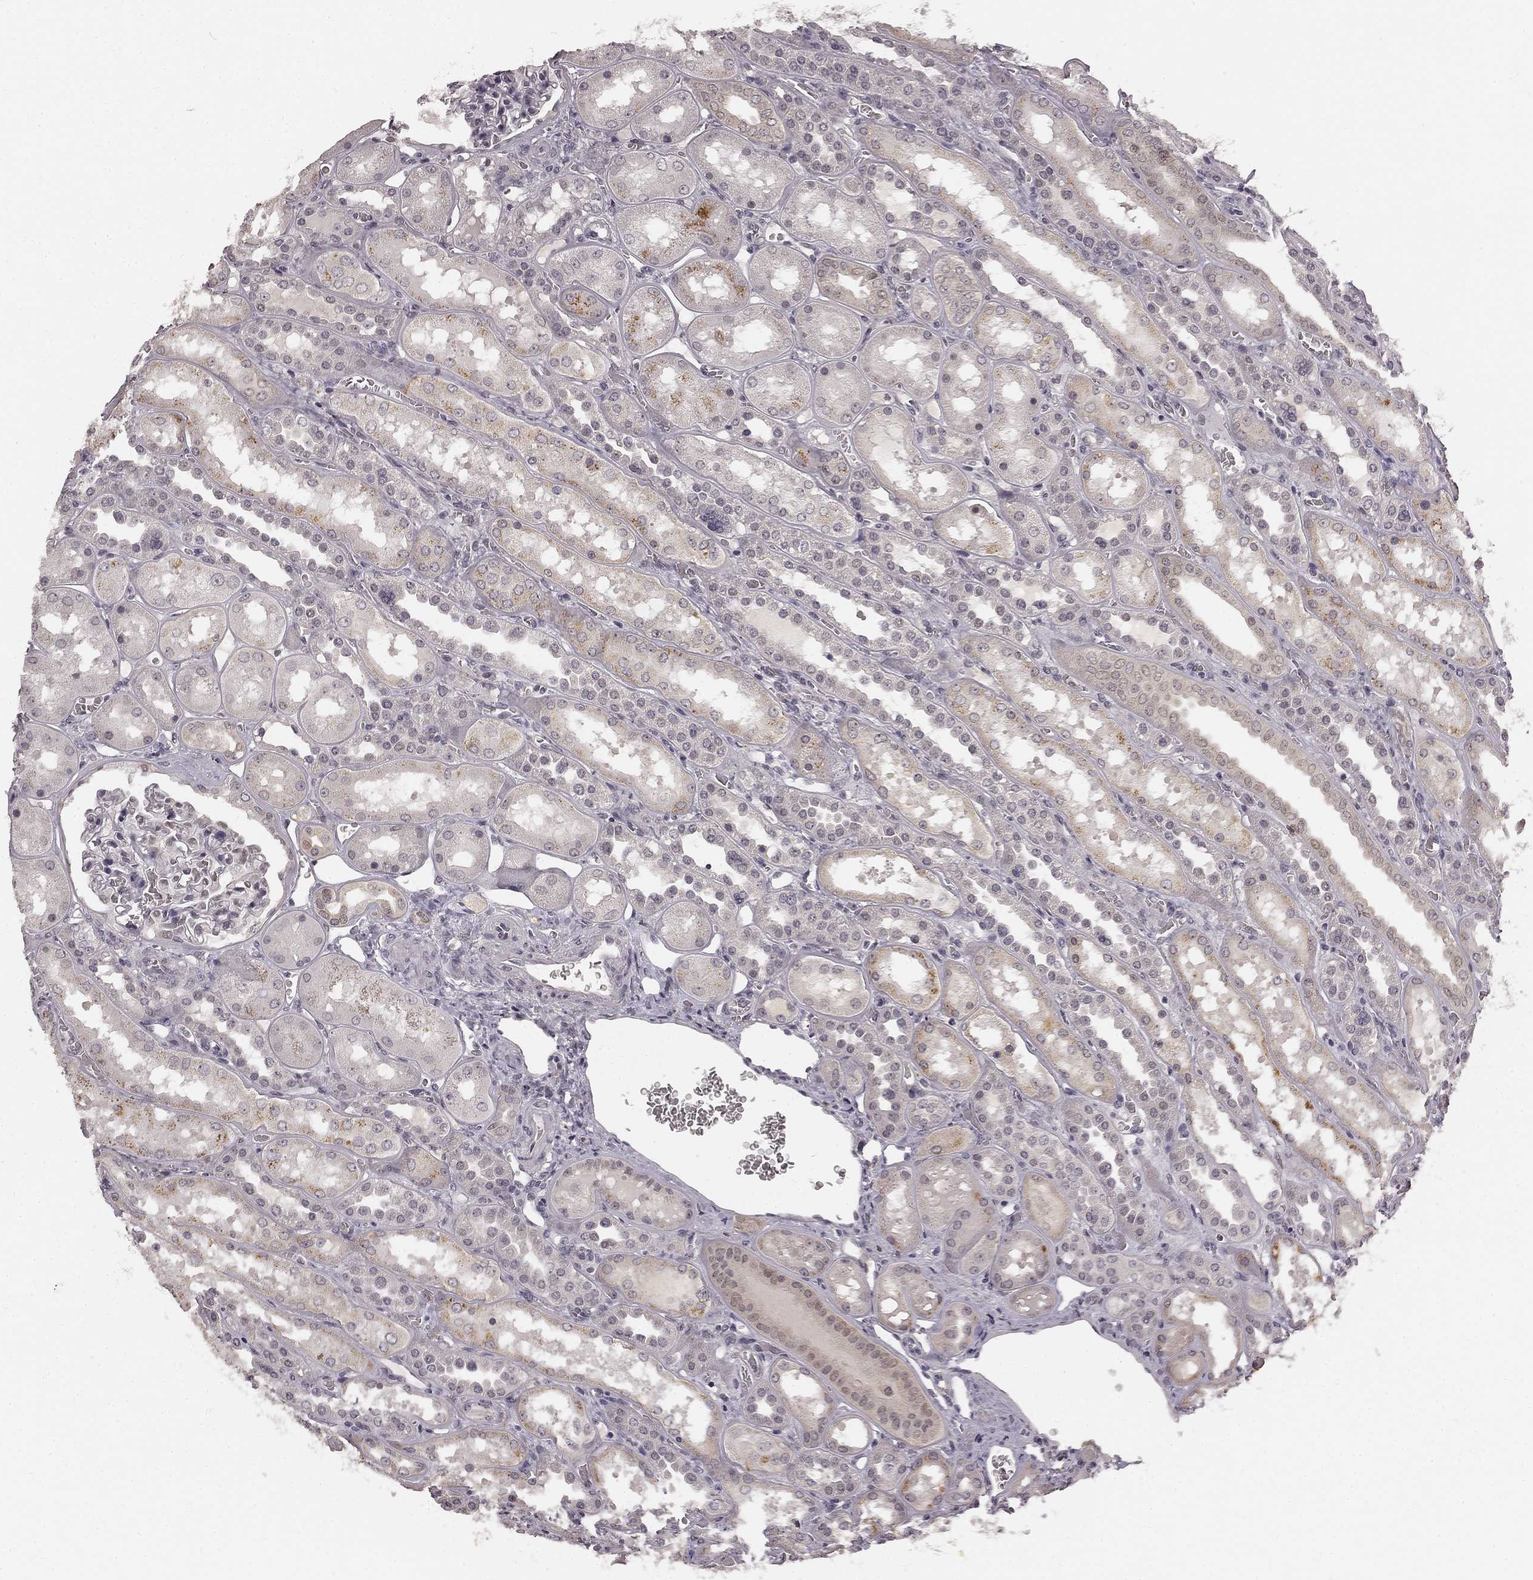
{"staining": {"intensity": "negative", "quantity": "none", "location": "none"}, "tissue": "kidney", "cell_type": "Cells in glomeruli", "image_type": "normal", "snomed": [{"axis": "morphology", "description": "Normal tissue, NOS"}, {"axis": "topography", "description": "Kidney"}], "caption": "This is an IHC image of unremarkable human kidney. There is no staining in cells in glomeruli.", "gene": "HCN4", "patient": {"sex": "male", "age": 73}}